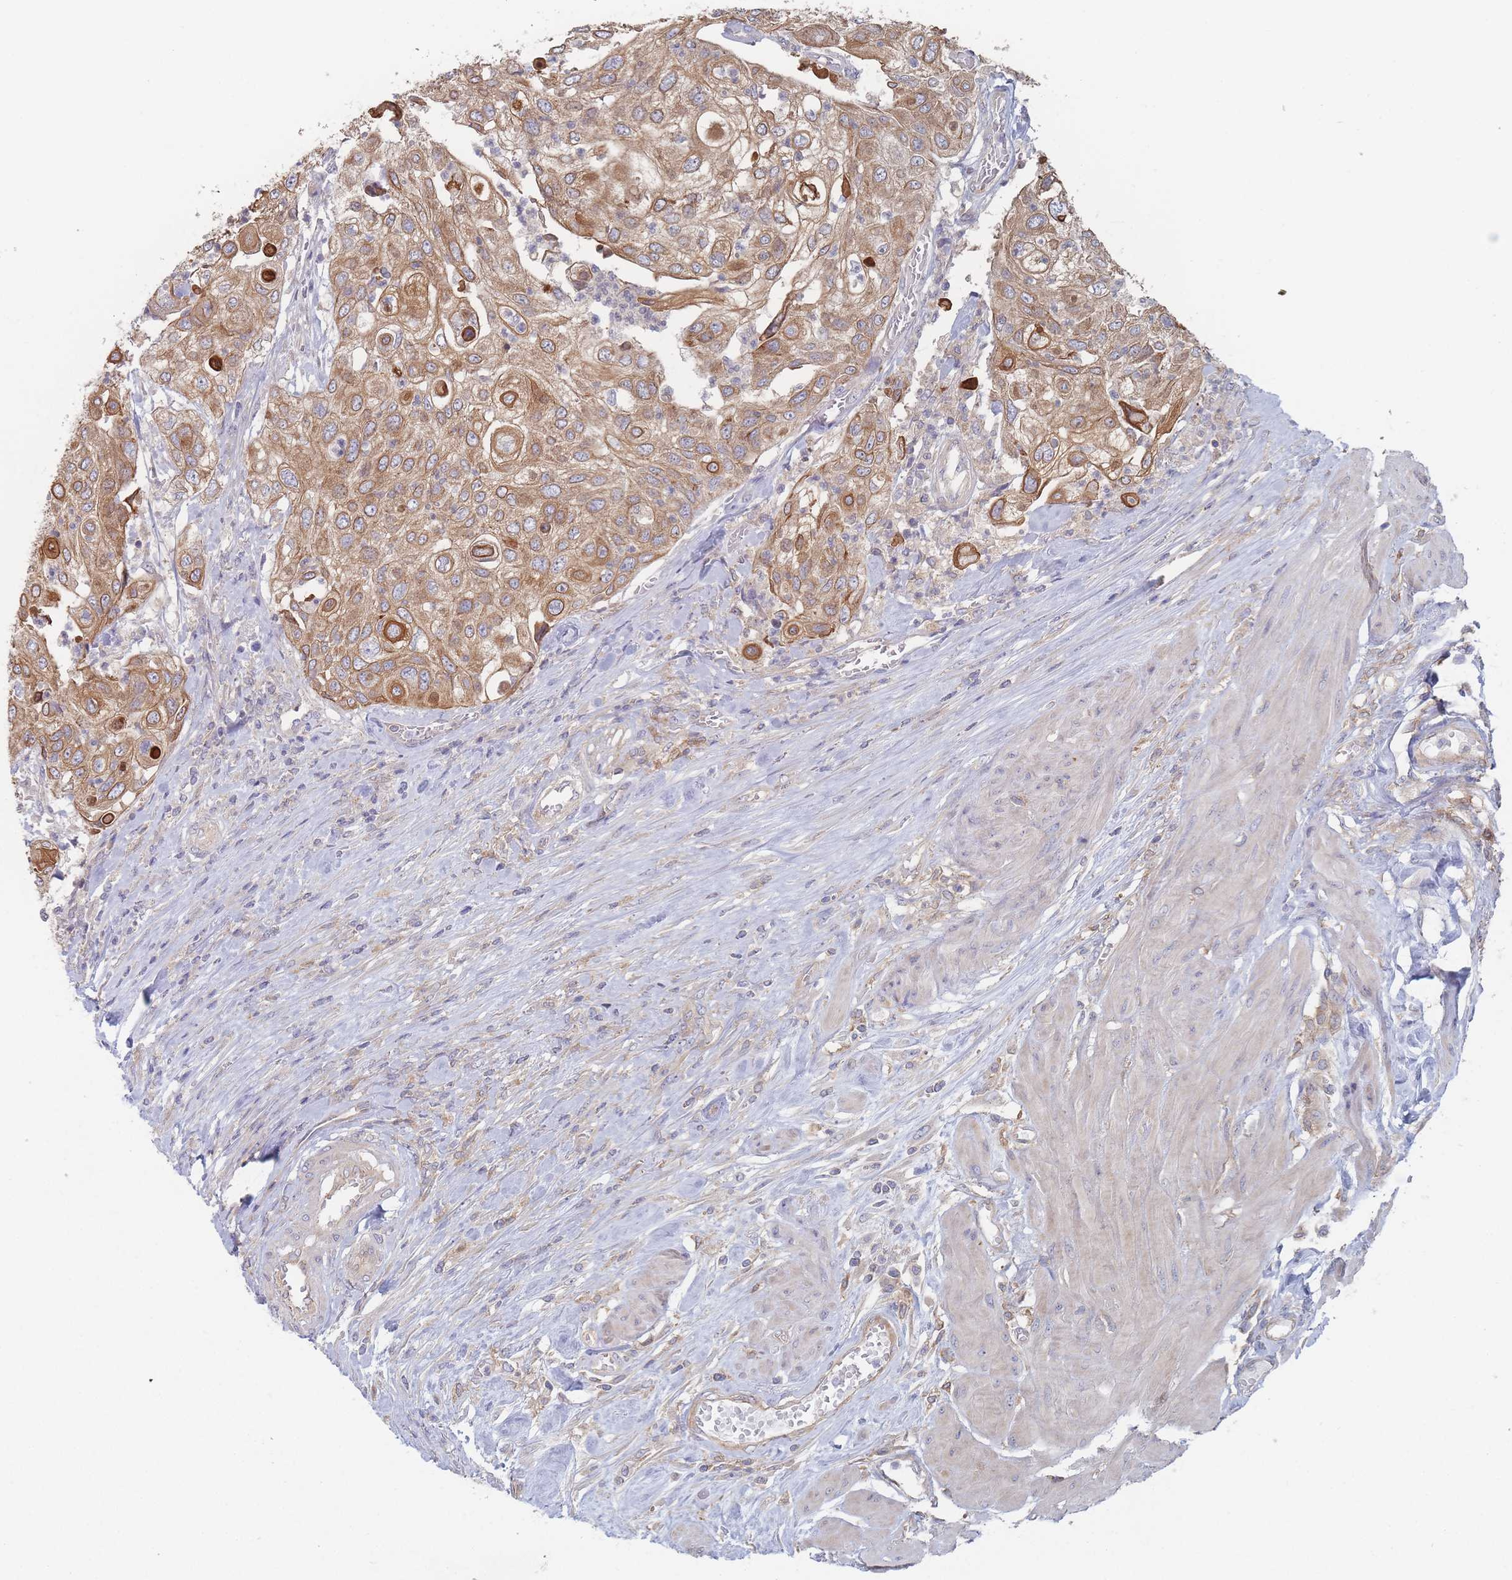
{"staining": {"intensity": "moderate", "quantity": ">75%", "location": "cytoplasmic/membranous"}, "tissue": "urothelial cancer", "cell_type": "Tumor cells", "image_type": "cancer", "snomed": [{"axis": "morphology", "description": "Urothelial carcinoma, High grade"}, {"axis": "topography", "description": "Urinary bladder"}], "caption": "Immunohistochemical staining of high-grade urothelial carcinoma exhibits medium levels of moderate cytoplasmic/membranous protein positivity in about >75% of tumor cells. (DAB (3,3'-diaminobenzidine) = brown stain, brightfield microscopy at high magnification).", "gene": "EFCC1", "patient": {"sex": "female", "age": 79}}